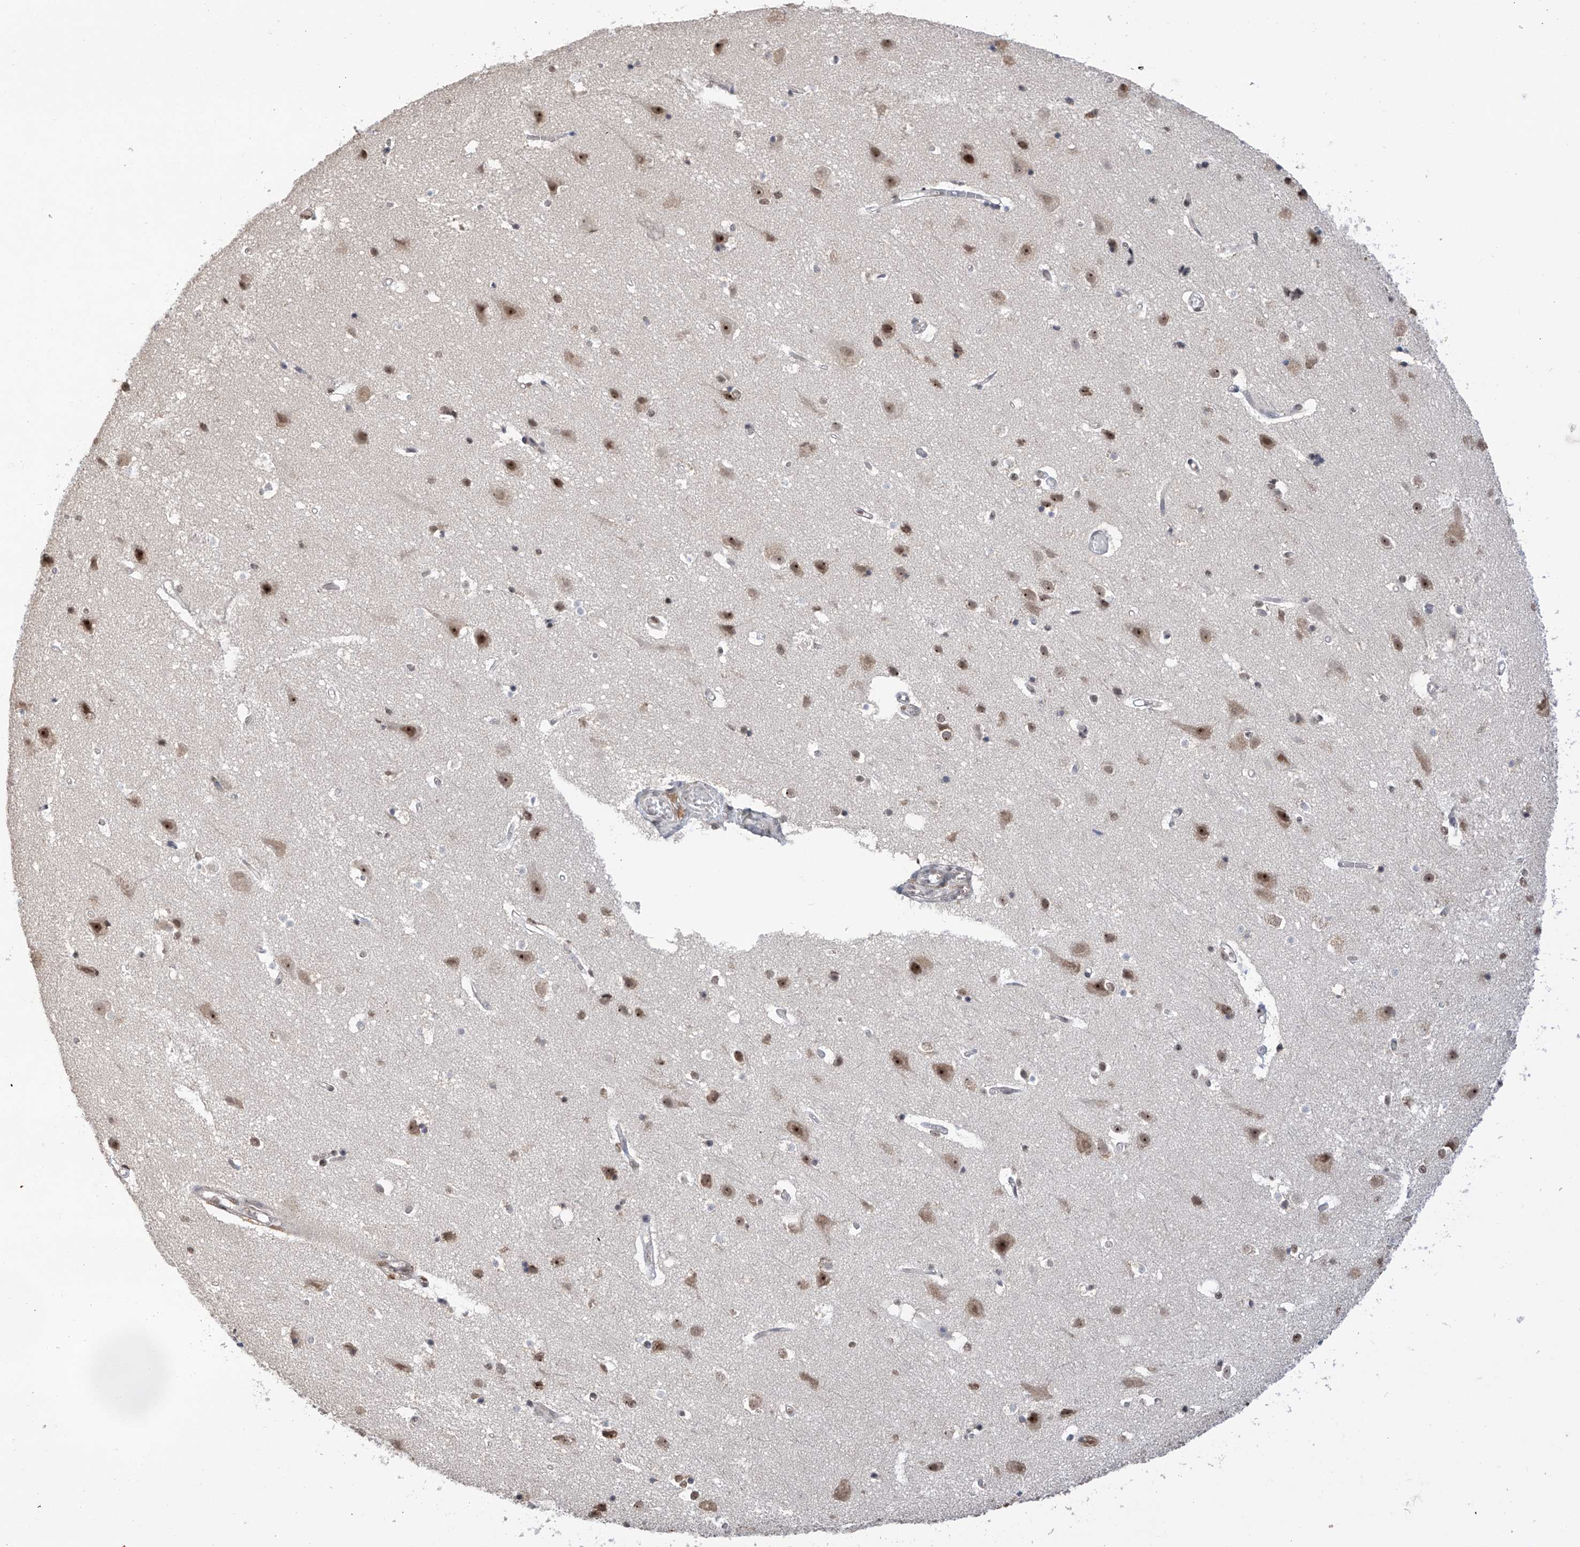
{"staining": {"intensity": "negative", "quantity": "none", "location": "none"}, "tissue": "cerebral cortex", "cell_type": "Endothelial cells", "image_type": "normal", "snomed": [{"axis": "morphology", "description": "Normal tissue, NOS"}, {"axis": "topography", "description": "Cerebral cortex"}], "caption": "This micrograph is of unremarkable cerebral cortex stained with immunohistochemistry to label a protein in brown with the nuclei are counter-stained blue. There is no positivity in endothelial cells.", "gene": "C1orf131", "patient": {"sex": "male", "age": 54}}